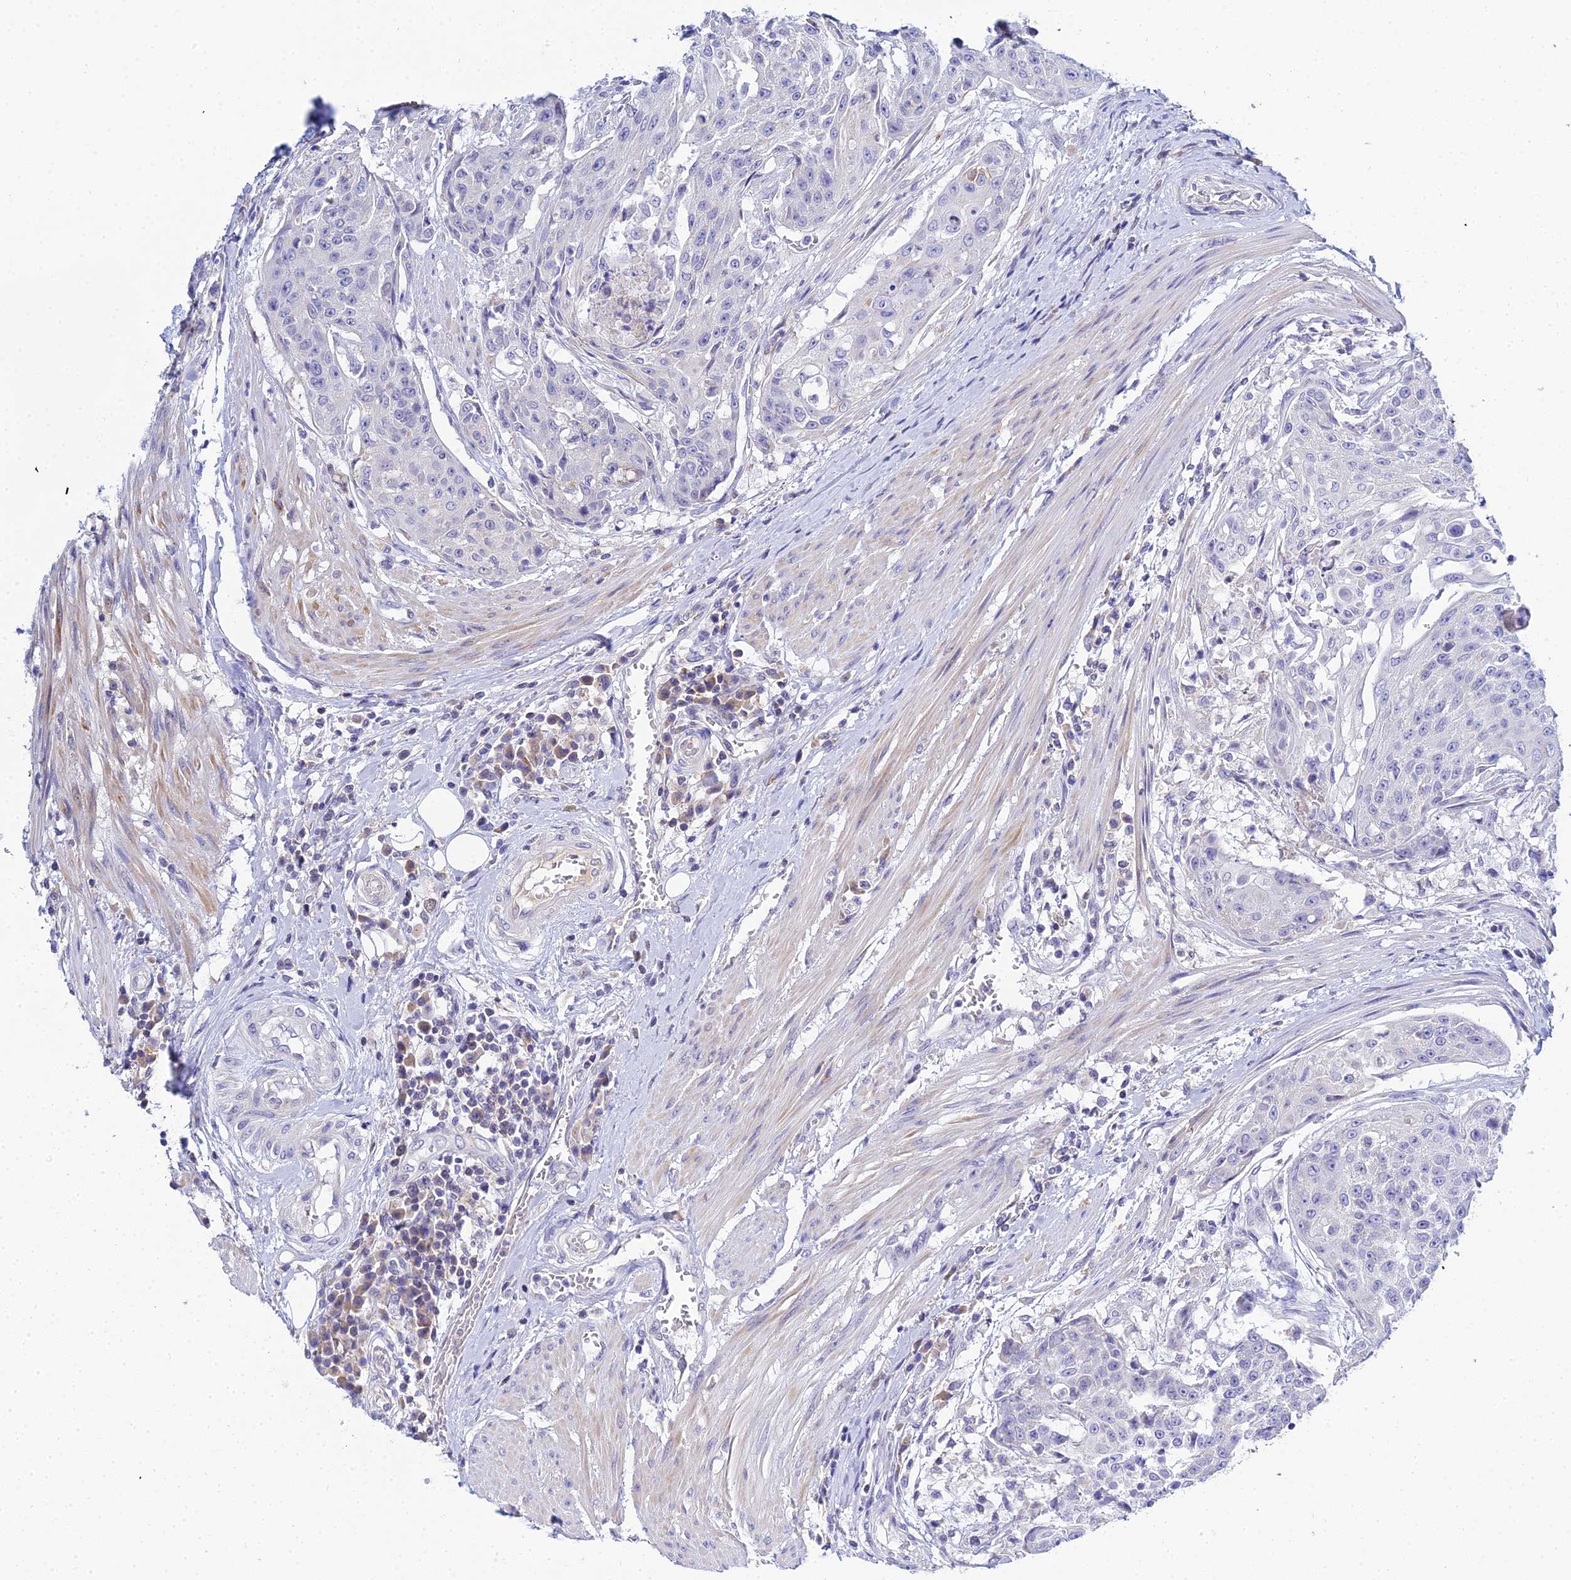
{"staining": {"intensity": "negative", "quantity": "none", "location": "none"}, "tissue": "urothelial cancer", "cell_type": "Tumor cells", "image_type": "cancer", "snomed": [{"axis": "morphology", "description": "Urothelial carcinoma, High grade"}, {"axis": "topography", "description": "Urinary bladder"}], "caption": "IHC of urothelial cancer exhibits no staining in tumor cells.", "gene": "ZXDA", "patient": {"sex": "female", "age": 63}}